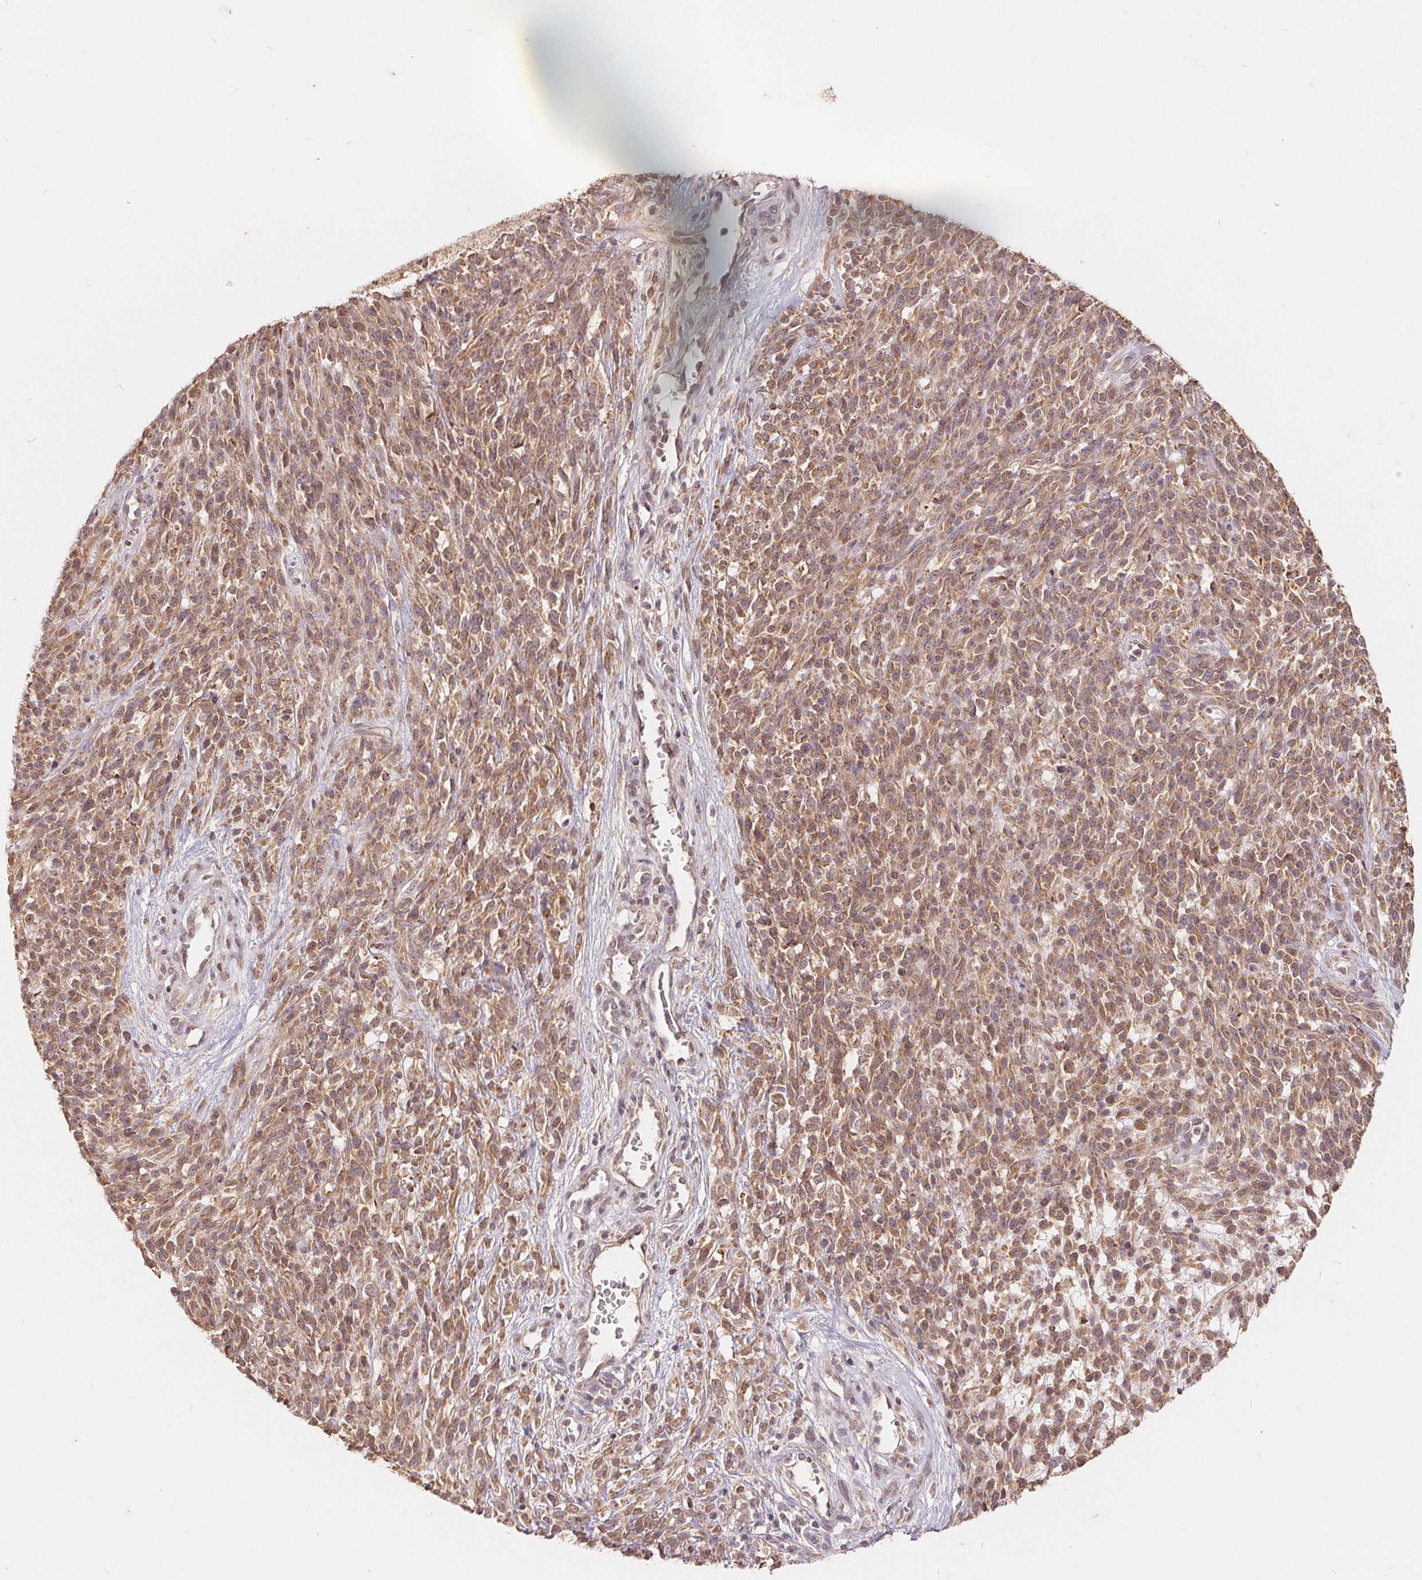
{"staining": {"intensity": "moderate", "quantity": ">75%", "location": "cytoplasmic/membranous"}, "tissue": "melanoma", "cell_type": "Tumor cells", "image_type": "cancer", "snomed": [{"axis": "morphology", "description": "Malignant melanoma, NOS"}, {"axis": "topography", "description": "Skin"}, {"axis": "topography", "description": "Skin of trunk"}], "caption": "Protein expression analysis of human malignant melanoma reveals moderate cytoplasmic/membranous positivity in about >75% of tumor cells.", "gene": "CDIPT", "patient": {"sex": "male", "age": 74}}